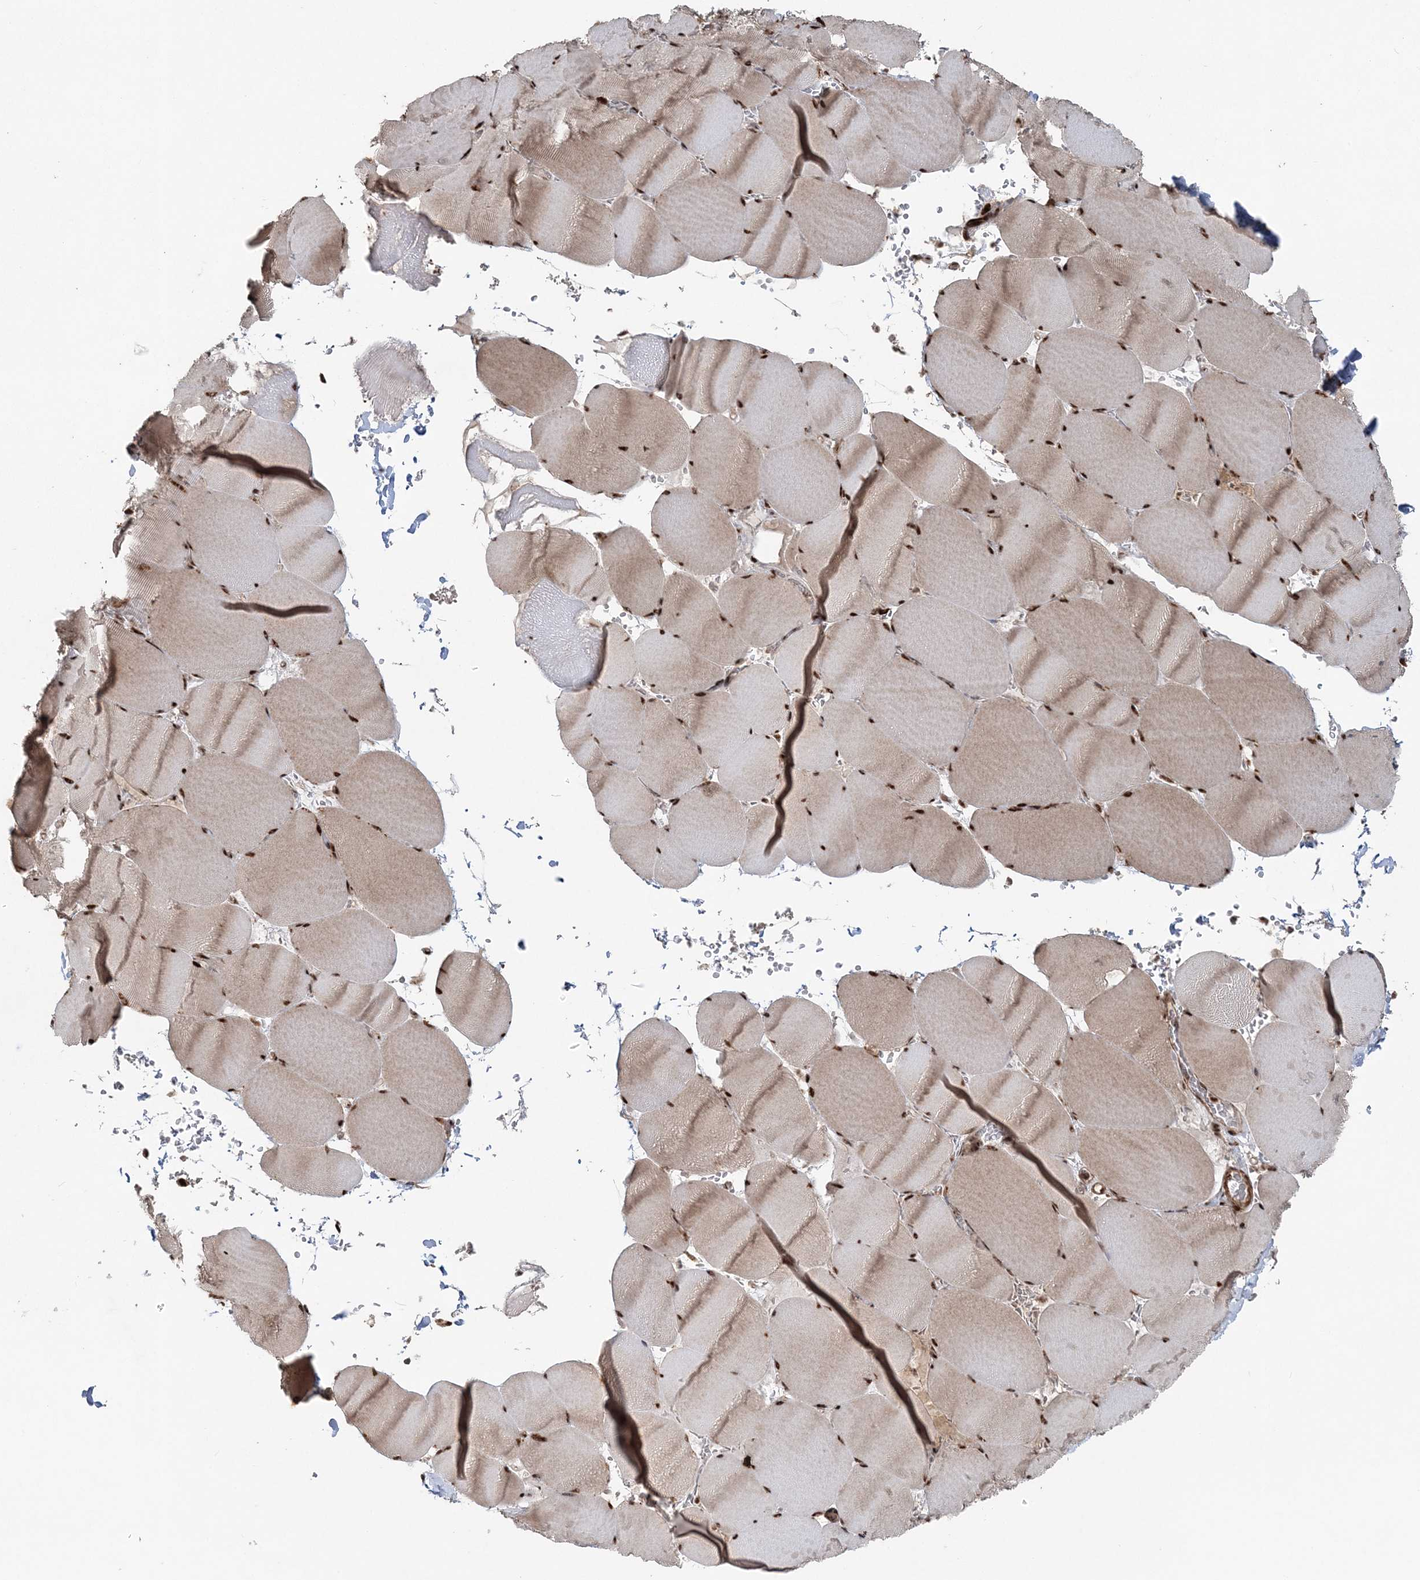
{"staining": {"intensity": "strong", "quantity": ">75%", "location": "cytoplasmic/membranous,nuclear"}, "tissue": "skeletal muscle", "cell_type": "Myocytes", "image_type": "normal", "snomed": [{"axis": "morphology", "description": "Normal tissue, NOS"}, {"axis": "topography", "description": "Skeletal muscle"}, {"axis": "topography", "description": "Head-Neck"}], "caption": "Skeletal muscle stained with DAB (3,3'-diaminobenzidine) immunohistochemistry shows high levels of strong cytoplasmic/membranous,nuclear expression in approximately >75% of myocytes.", "gene": "EXOSC8", "patient": {"sex": "male", "age": 66}}